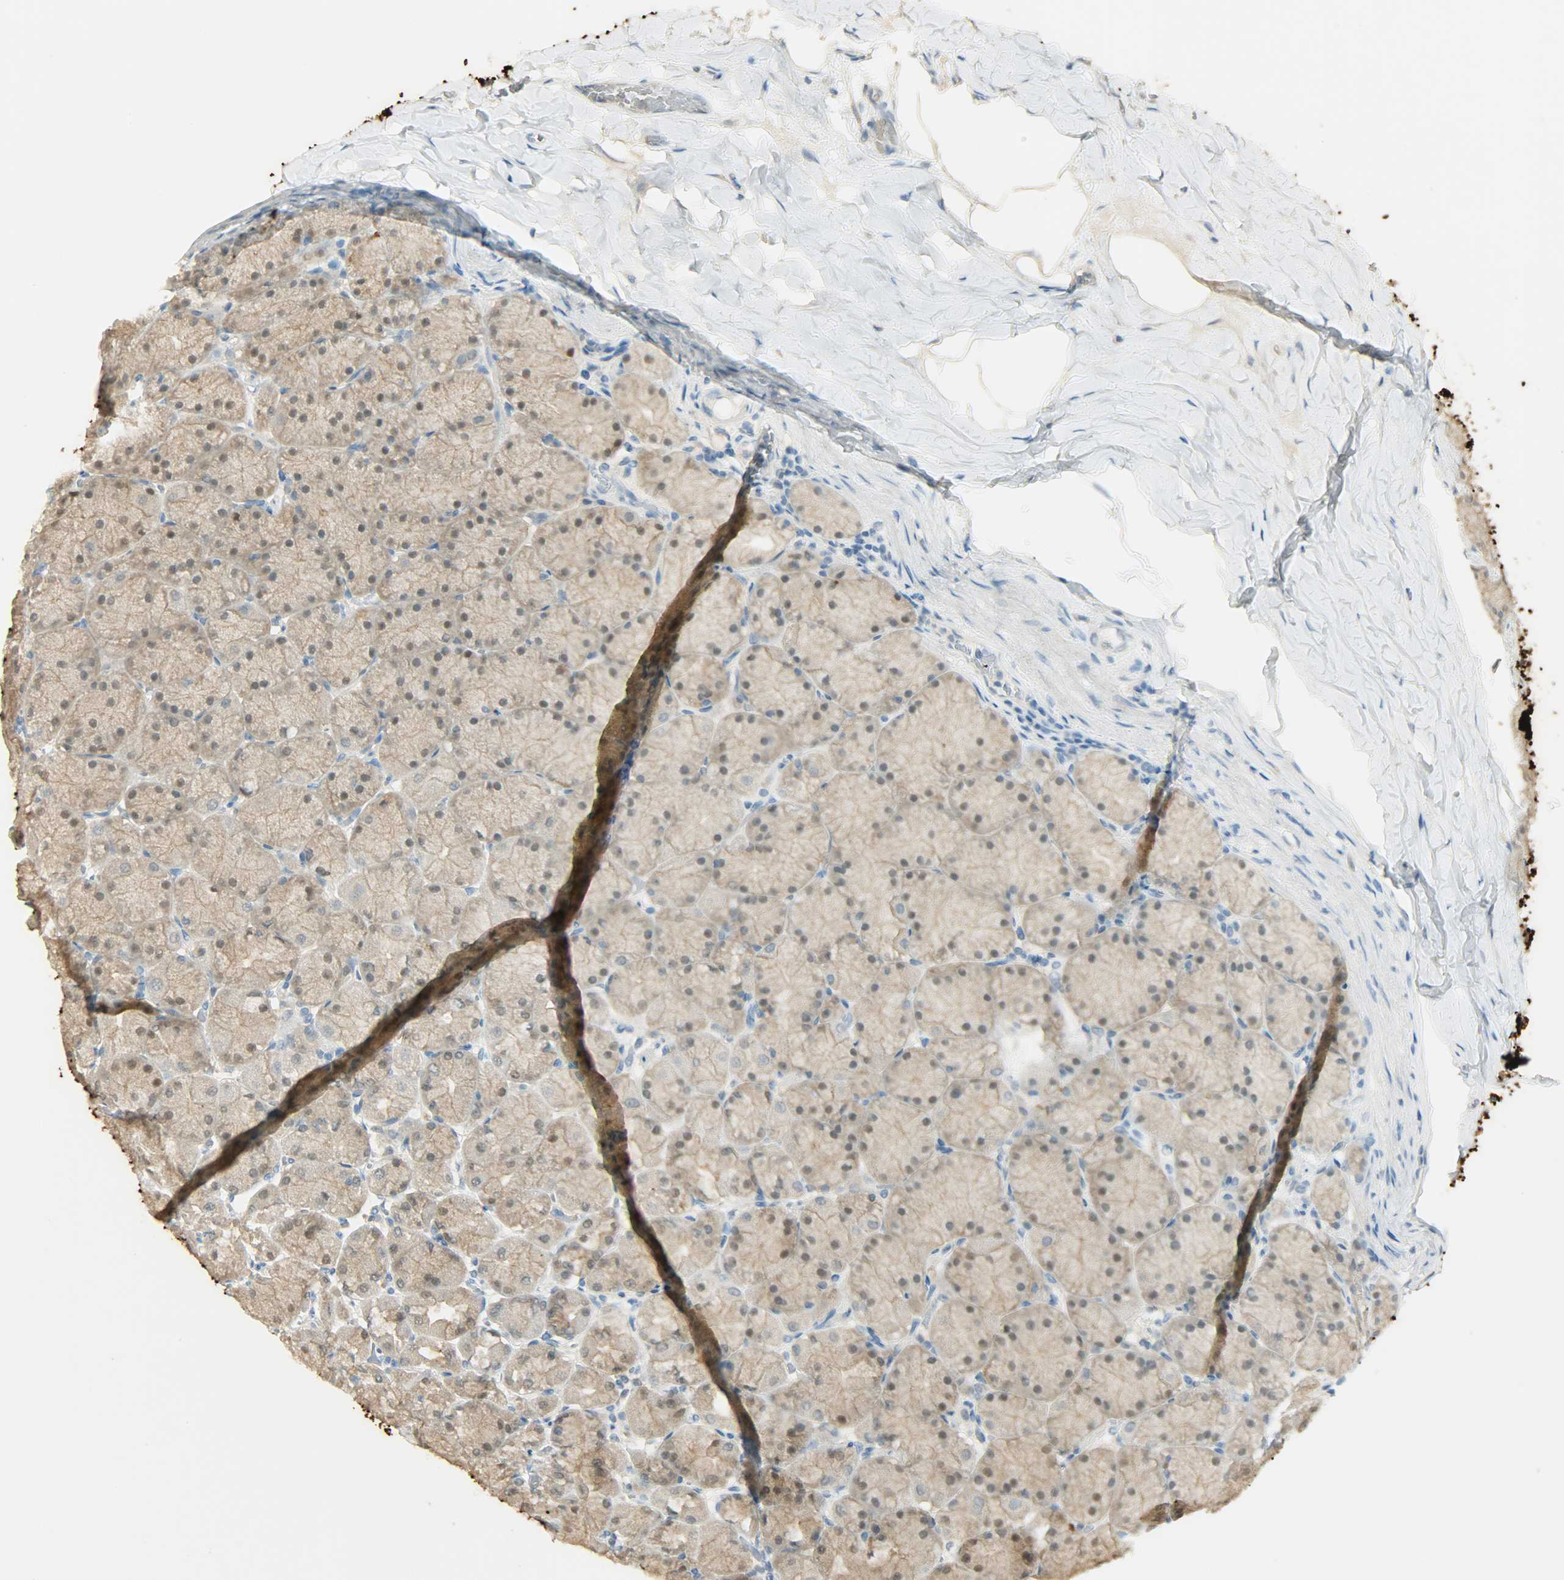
{"staining": {"intensity": "weak", "quantity": ">75%", "location": "cytoplasmic/membranous,nuclear"}, "tissue": "stomach", "cell_type": "Glandular cells", "image_type": "normal", "snomed": [{"axis": "morphology", "description": "Normal tissue, NOS"}, {"axis": "topography", "description": "Stomach, upper"}], "caption": "Immunohistochemical staining of benign stomach displays >75% levels of weak cytoplasmic/membranous,nuclear protein staining in about >75% of glandular cells. (DAB (3,3'-diaminobenzidine) = brown stain, brightfield microscopy at high magnification).", "gene": "PRMT5", "patient": {"sex": "female", "age": 56}}